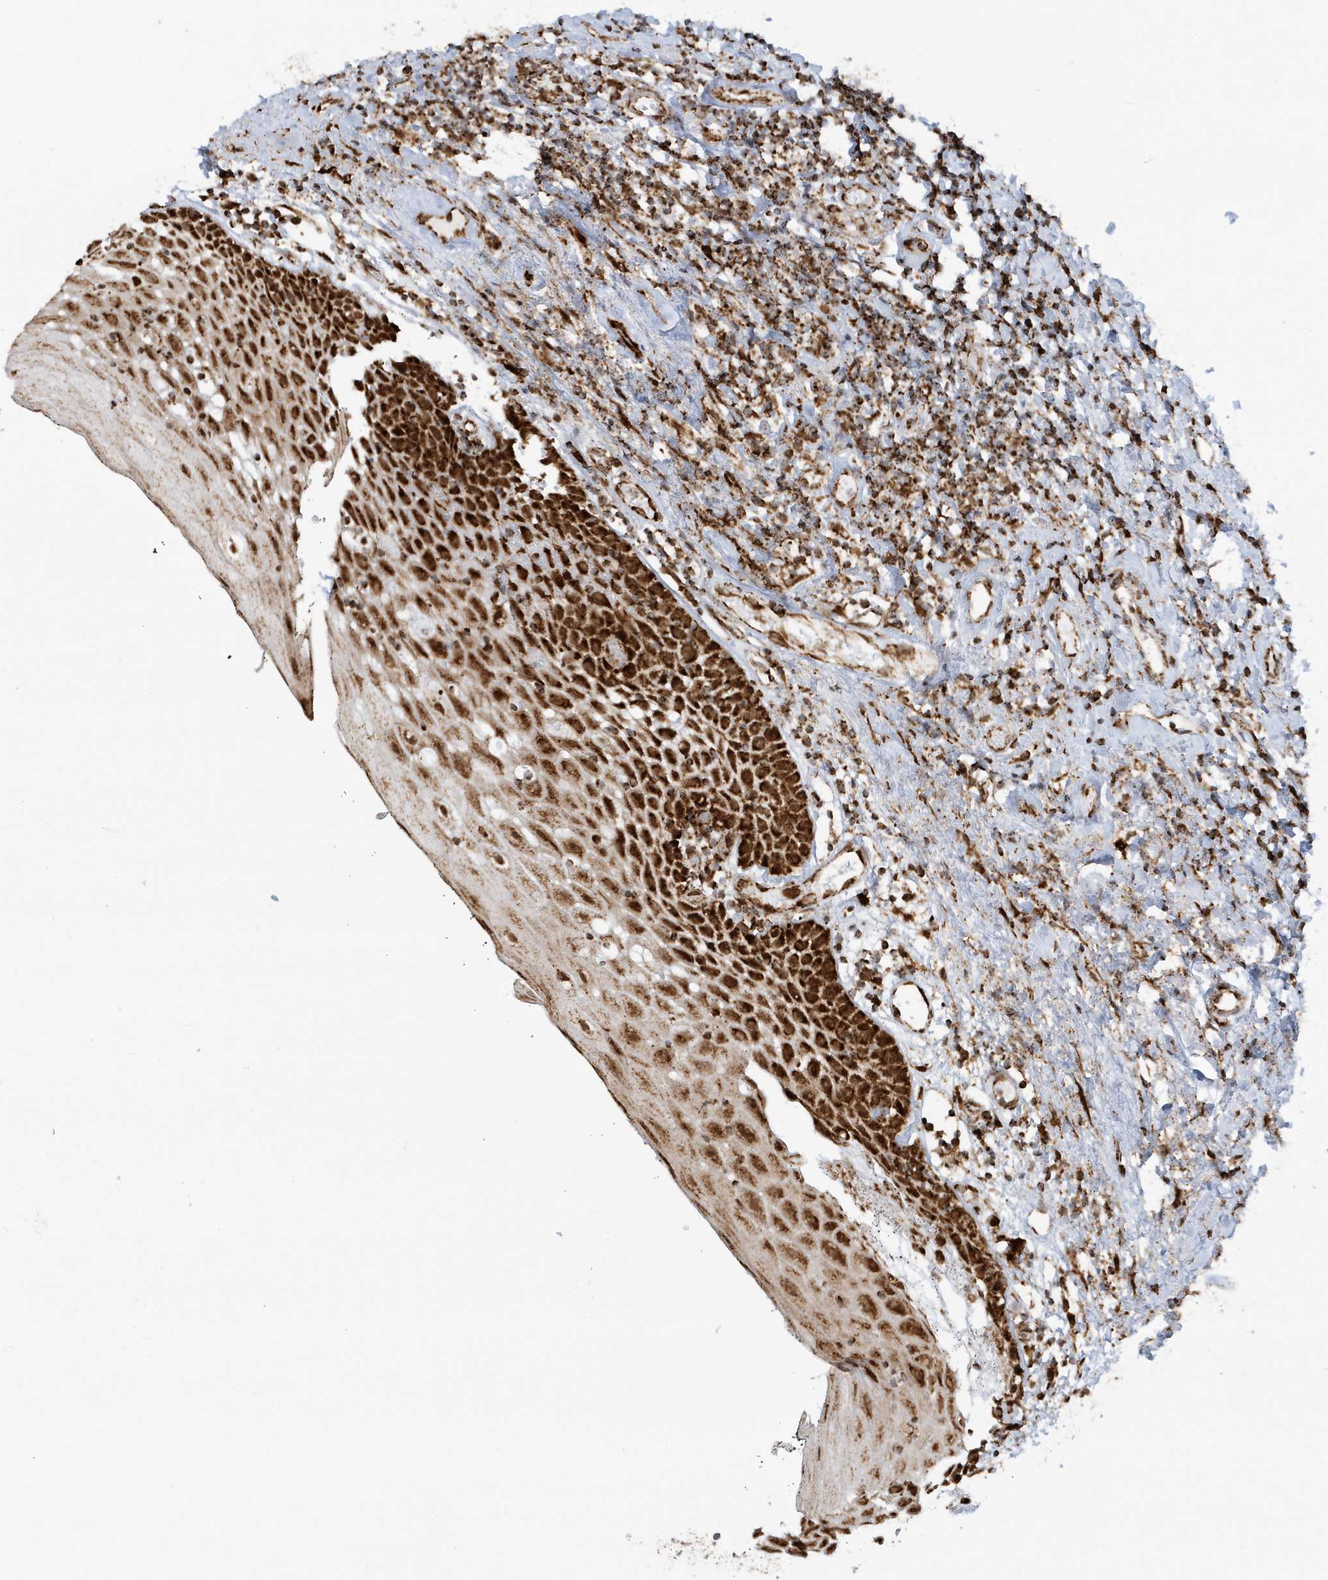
{"staining": {"intensity": "strong", "quantity": ">75%", "location": "cytoplasmic/membranous"}, "tissue": "oral mucosa", "cell_type": "Squamous epithelial cells", "image_type": "normal", "snomed": [{"axis": "morphology", "description": "Normal tissue, NOS"}, {"axis": "topography", "description": "Oral tissue"}], "caption": "Approximately >75% of squamous epithelial cells in normal oral mucosa reveal strong cytoplasmic/membranous protein positivity as visualized by brown immunohistochemical staining.", "gene": "CRY2", "patient": {"sex": "male", "age": 74}}